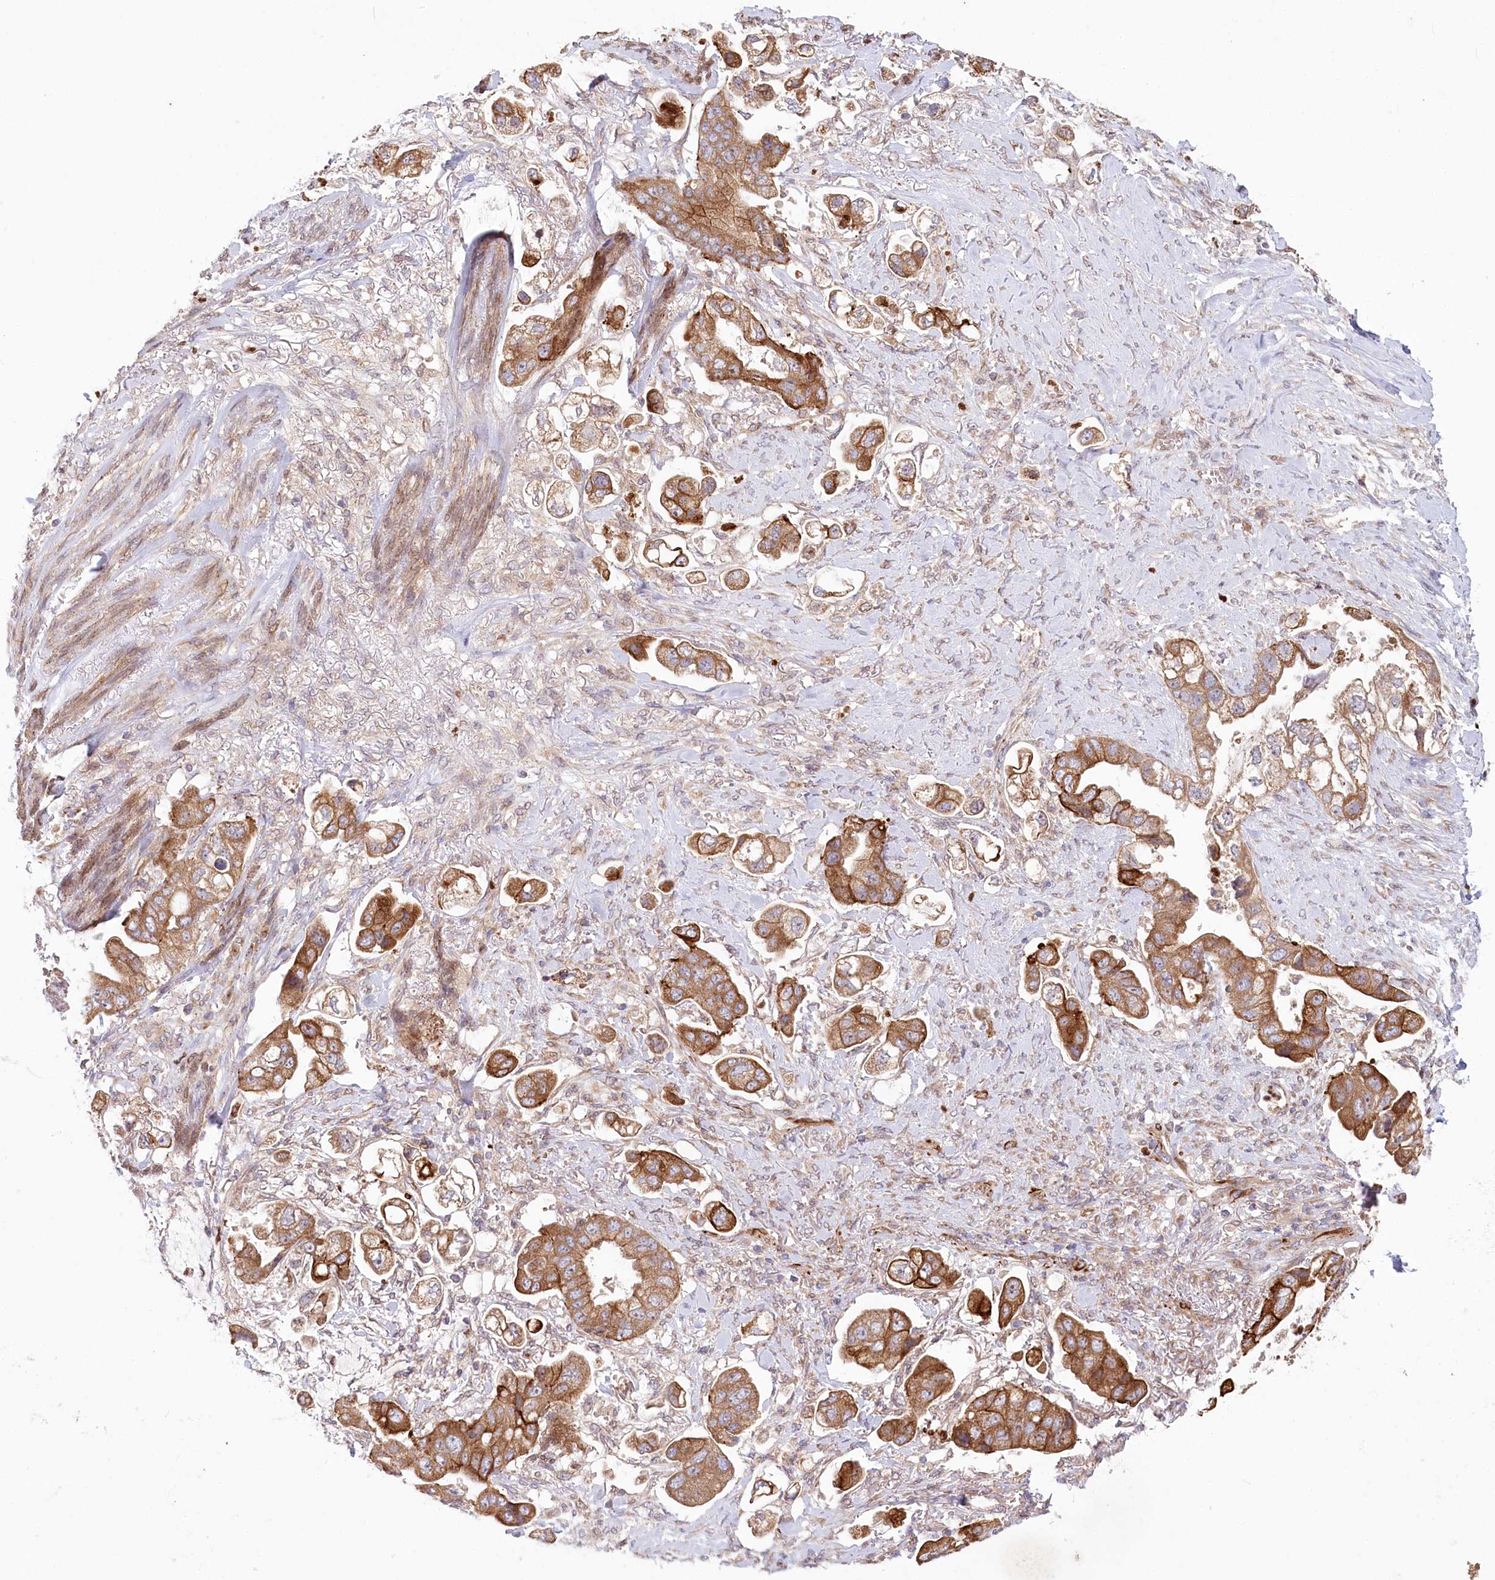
{"staining": {"intensity": "strong", "quantity": ">75%", "location": "cytoplasmic/membranous"}, "tissue": "stomach cancer", "cell_type": "Tumor cells", "image_type": "cancer", "snomed": [{"axis": "morphology", "description": "Adenocarcinoma, NOS"}, {"axis": "topography", "description": "Stomach"}], "caption": "The photomicrograph demonstrates a brown stain indicating the presence of a protein in the cytoplasmic/membranous of tumor cells in stomach cancer. Immunohistochemistry (ihc) stains the protein in brown and the nuclei are stained blue.", "gene": "COMMD3", "patient": {"sex": "male", "age": 62}}